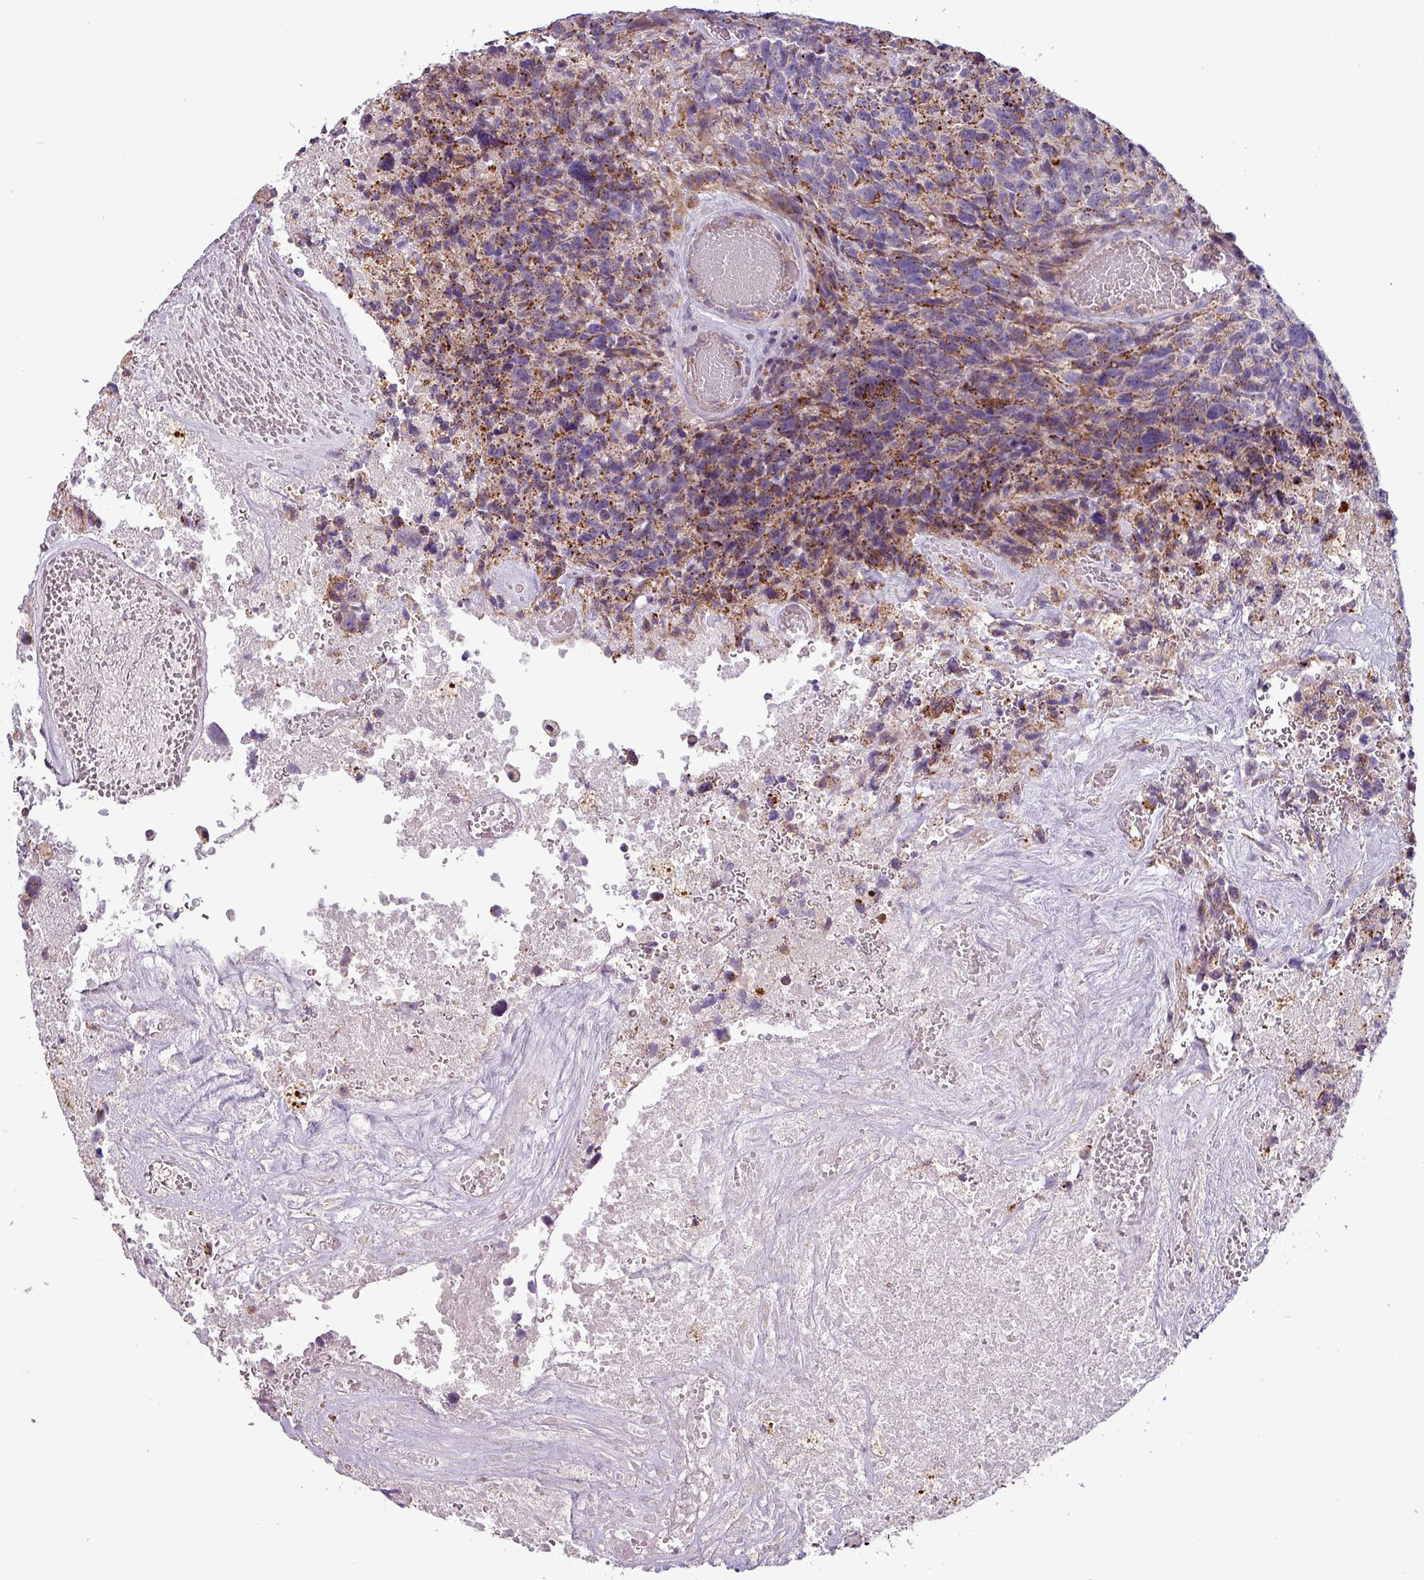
{"staining": {"intensity": "weak", "quantity": ">75%", "location": "cytoplasmic/membranous"}, "tissue": "glioma", "cell_type": "Tumor cells", "image_type": "cancer", "snomed": [{"axis": "morphology", "description": "Glioma, malignant, High grade"}, {"axis": "topography", "description": "Brain"}], "caption": "Weak cytoplasmic/membranous protein expression is appreciated in about >75% of tumor cells in glioma. (Stains: DAB in brown, nuclei in blue, Microscopy: brightfield microscopy at high magnification).", "gene": "PNMA6A", "patient": {"sex": "male", "age": 69}}